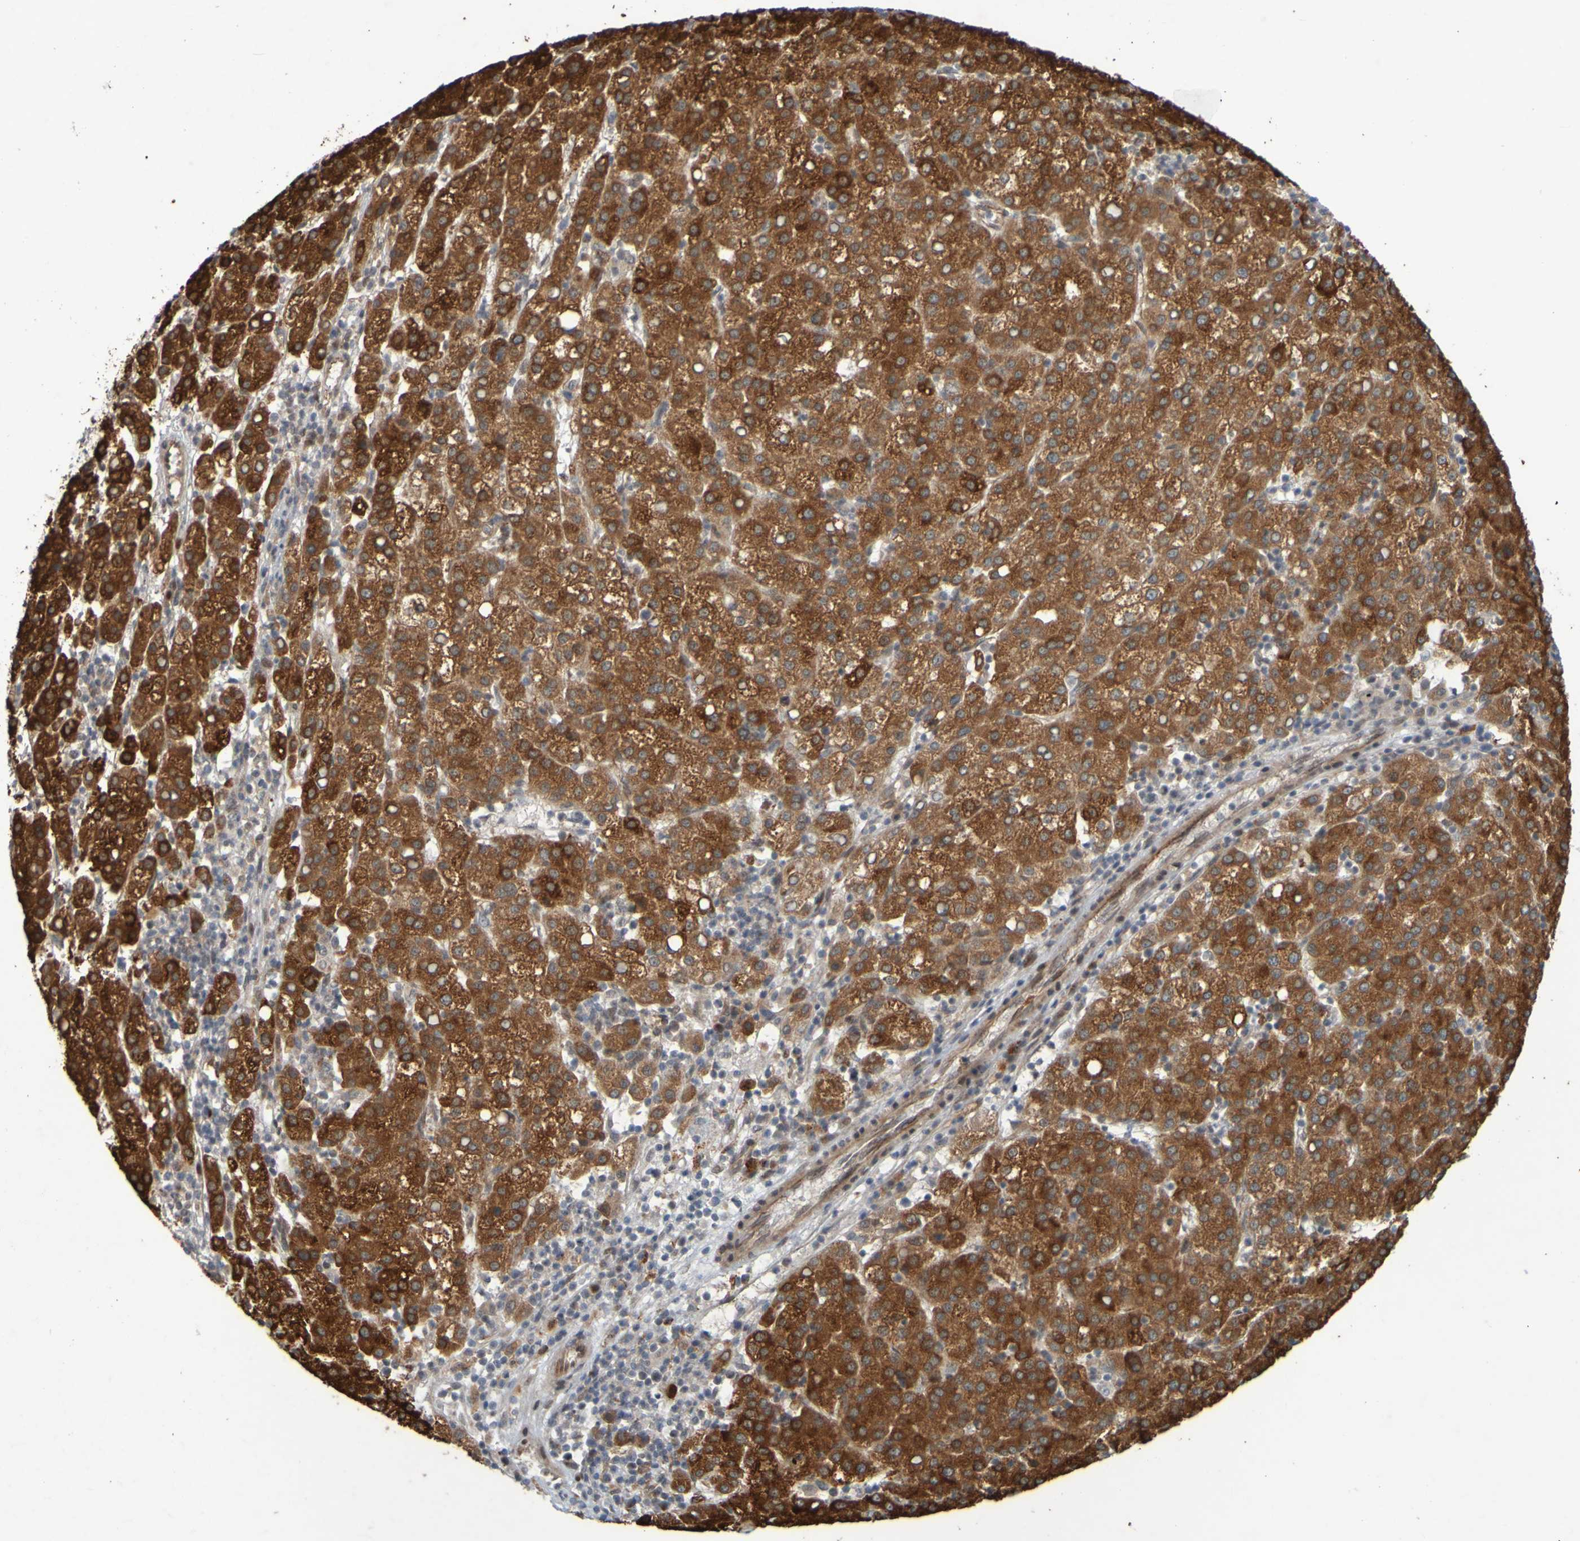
{"staining": {"intensity": "moderate", "quantity": ">75%", "location": "cytoplasmic/membranous"}, "tissue": "liver cancer", "cell_type": "Tumor cells", "image_type": "cancer", "snomed": [{"axis": "morphology", "description": "Carcinoma, Hepatocellular, NOS"}, {"axis": "topography", "description": "Liver"}], "caption": "Protein staining by immunohistochemistry displays moderate cytoplasmic/membranous expression in approximately >75% of tumor cells in liver cancer.", "gene": "MCPH1", "patient": {"sex": "female", "age": 58}}